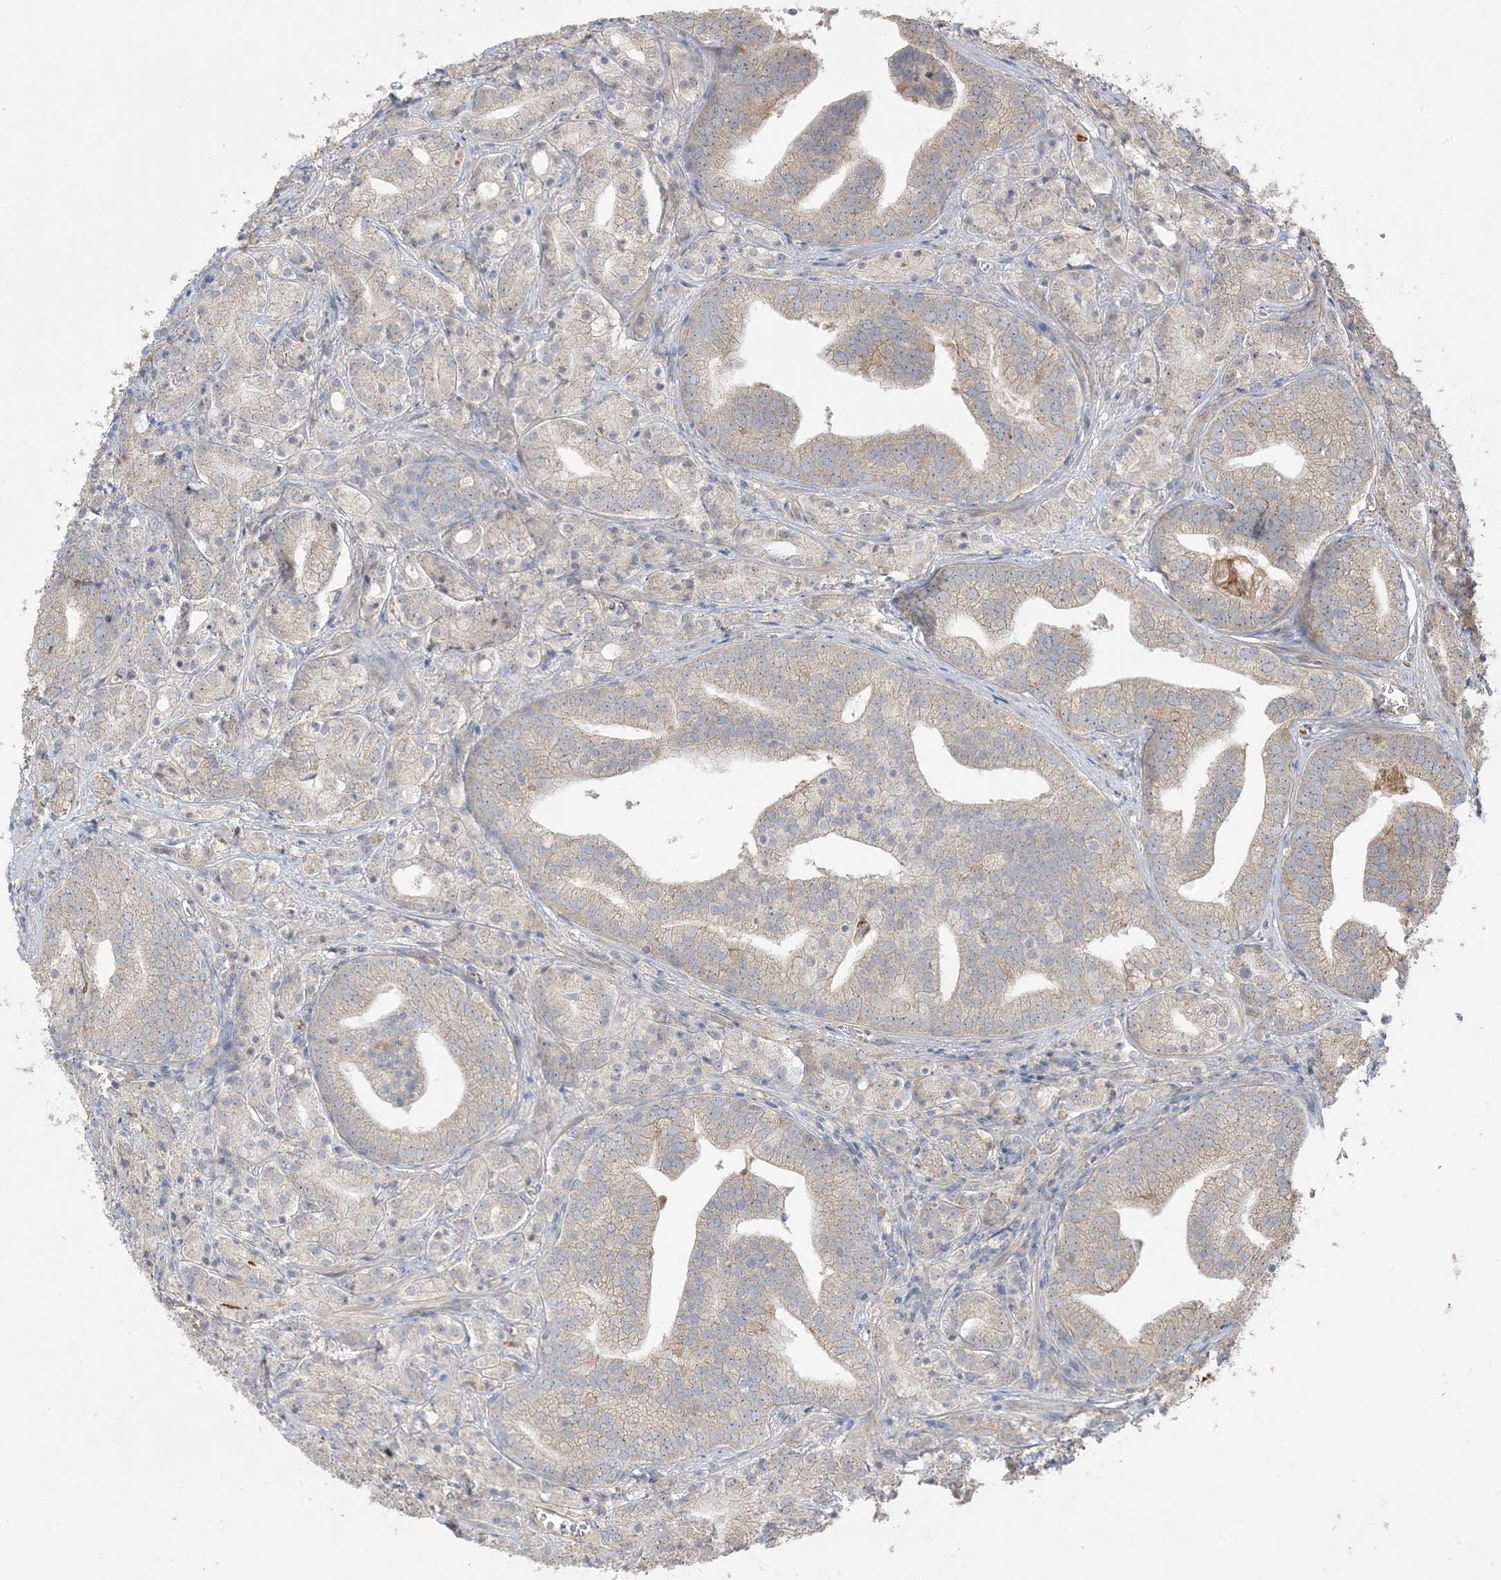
{"staining": {"intensity": "negative", "quantity": "none", "location": "none"}, "tissue": "prostate cancer", "cell_type": "Tumor cells", "image_type": "cancer", "snomed": [{"axis": "morphology", "description": "Adenocarcinoma, High grade"}, {"axis": "topography", "description": "Prostate"}], "caption": "A high-resolution photomicrograph shows immunohistochemistry (IHC) staining of prostate cancer (high-grade adenocarcinoma), which exhibits no significant positivity in tumor cells. (DAB (3,3'-diaminobenzidine) immunohistochemistry with hematoxylin counter stain).", "gene": "KLHL18", "patient": {"sex": "male", "age": 57}}